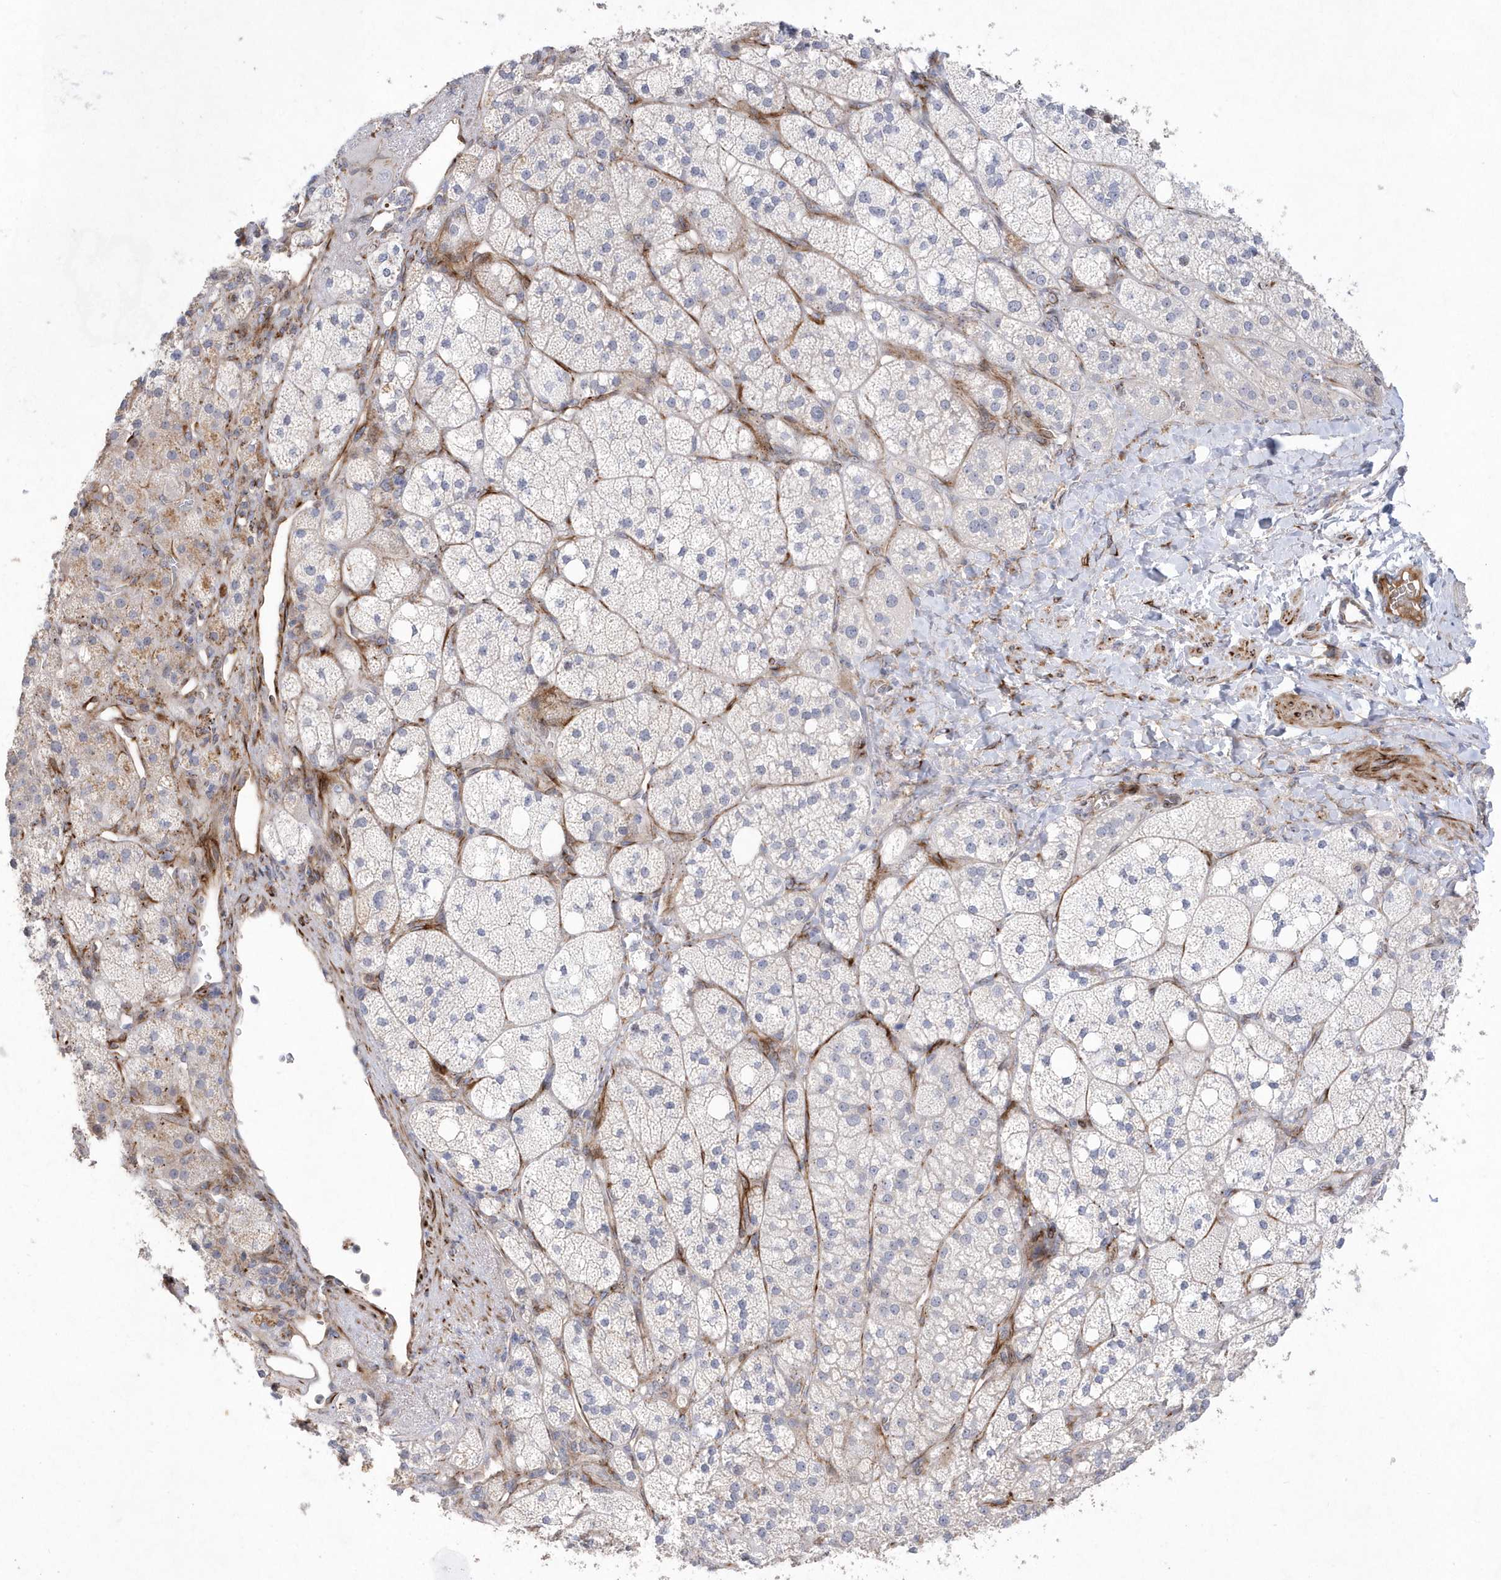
{"staining": {"intensity": "negative", "quantity": "none", "location": "none"}, "tissue": "adrenal gland", "cell_type": "Glandular cells", "image_type": "normal", "snomed": [{"axis": "morphology", "description": "Normal tissue, NOS"}, {"axis": "topography", "description": "Adrenal gland"}], "caption": "The micrograph displays no staining of glandular cells in unremarkable adrenal gland.", "gene": "TMEM132B", "patient": {"sex": "male", "age": 61}}